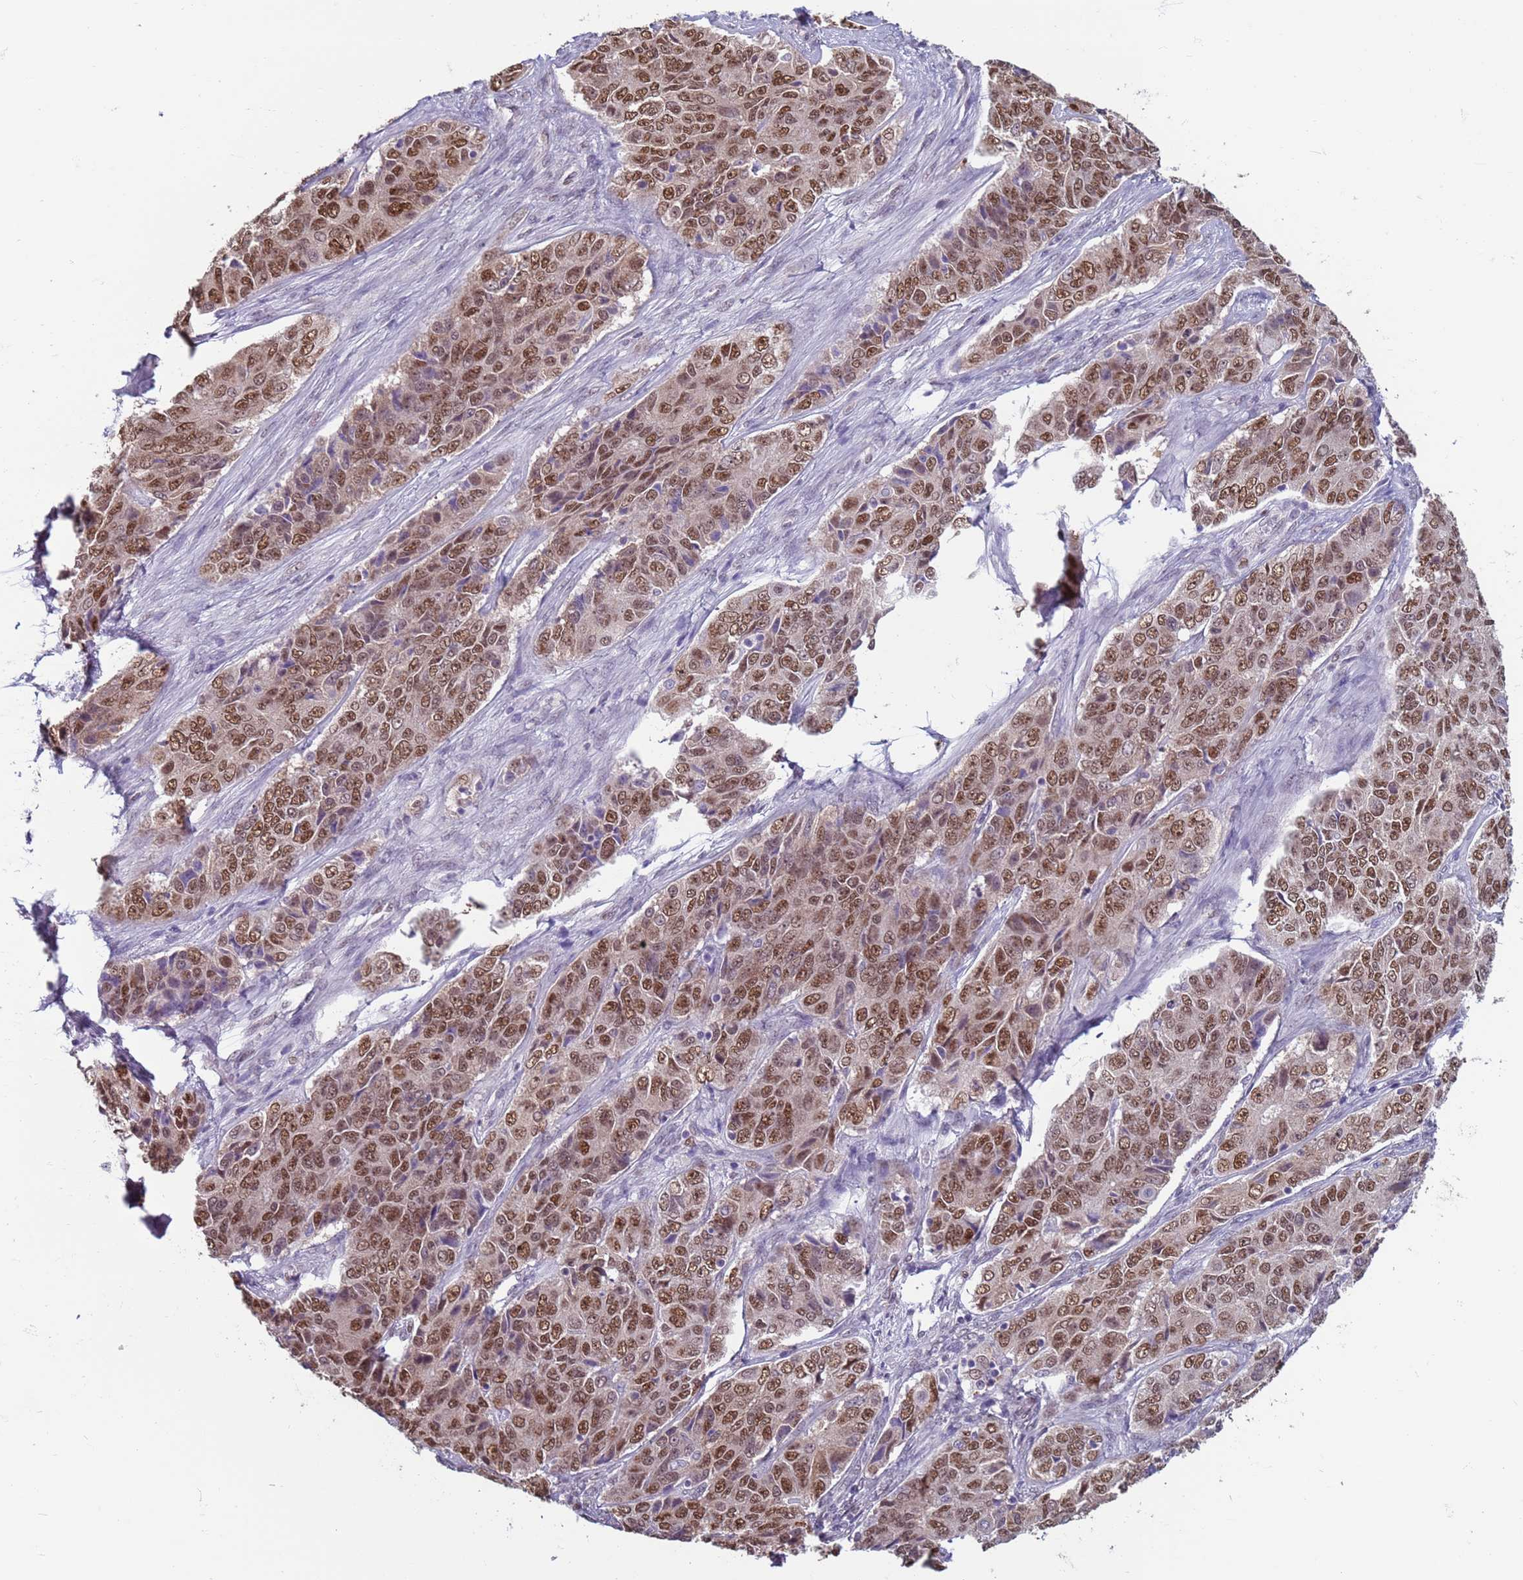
{"staining": {"intensity": "moderate", "quantity": ">75%", "location": "cytoplasmic/membranous,nuclear"}, "tissue": "ovarian cancer", "cell_type": "Tumor cells", "image_type": "cancer", "snomed": [{"axis": "morphology", "description": "Carcinoma, endometroid"}, {"axis": "topography", "description": "Ovary"}], "caption": "A brown stain shows moderate cytoplasmic/membranous and nuclear staining of a protein in human ovarian cancer tumor cells.", "gene": "SAE1", "patient": {"sex": "female", "age": 51}}